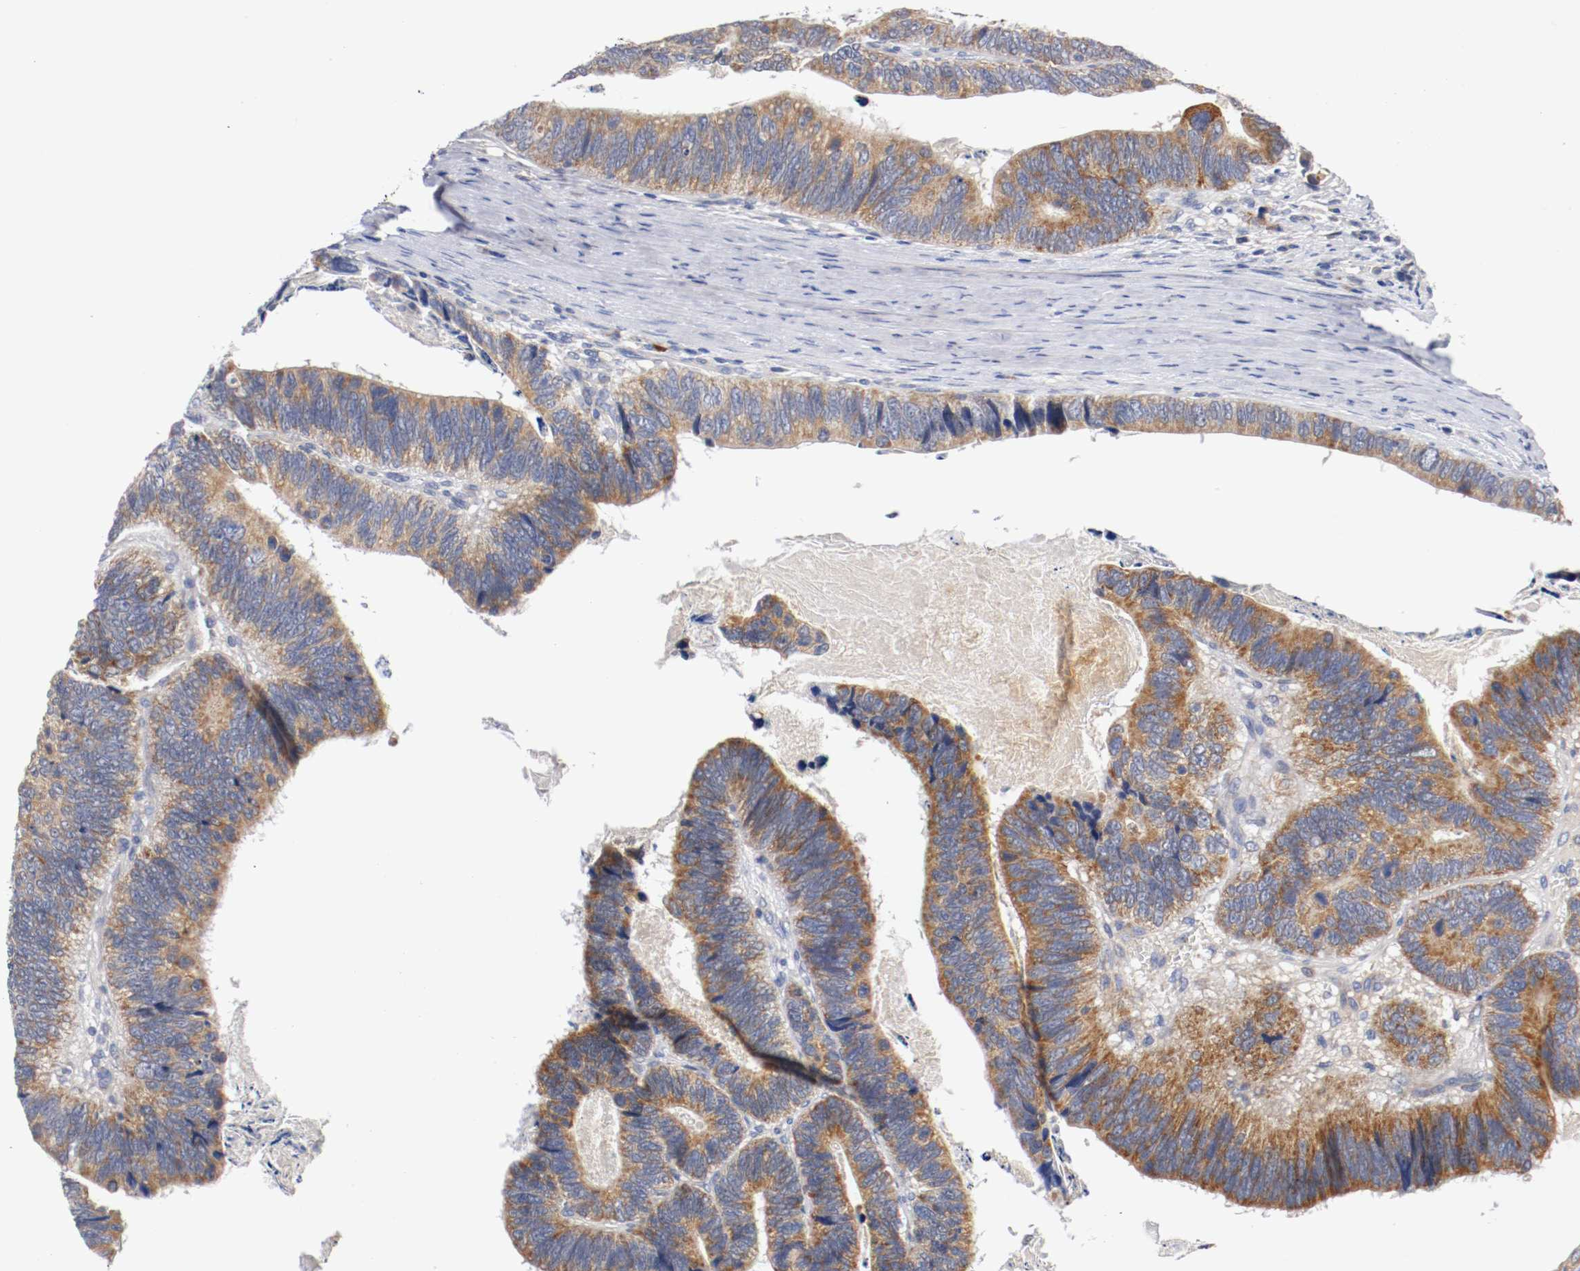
{"staining": {"intensity": "strong", "quantity": ">75%", "location": "cytoplasmic/membranous"}, "tissue": "colorectal cancer", "cell_type": "Tumor cells", "image_type": "cancer", "snomed": [{"axis": "morphology", "description": "Adenocarcinoma, NOS"}, {"axis": "topography", "description": "Colon"}], "caption": "The immunohistochemical stain shows strong cytoplasmic/membranous positivity in tumor cells of colorectal adenocarcinoma tissue.", "gene": "PCSK6", "patient": {"sex": "male", "age": 72}}